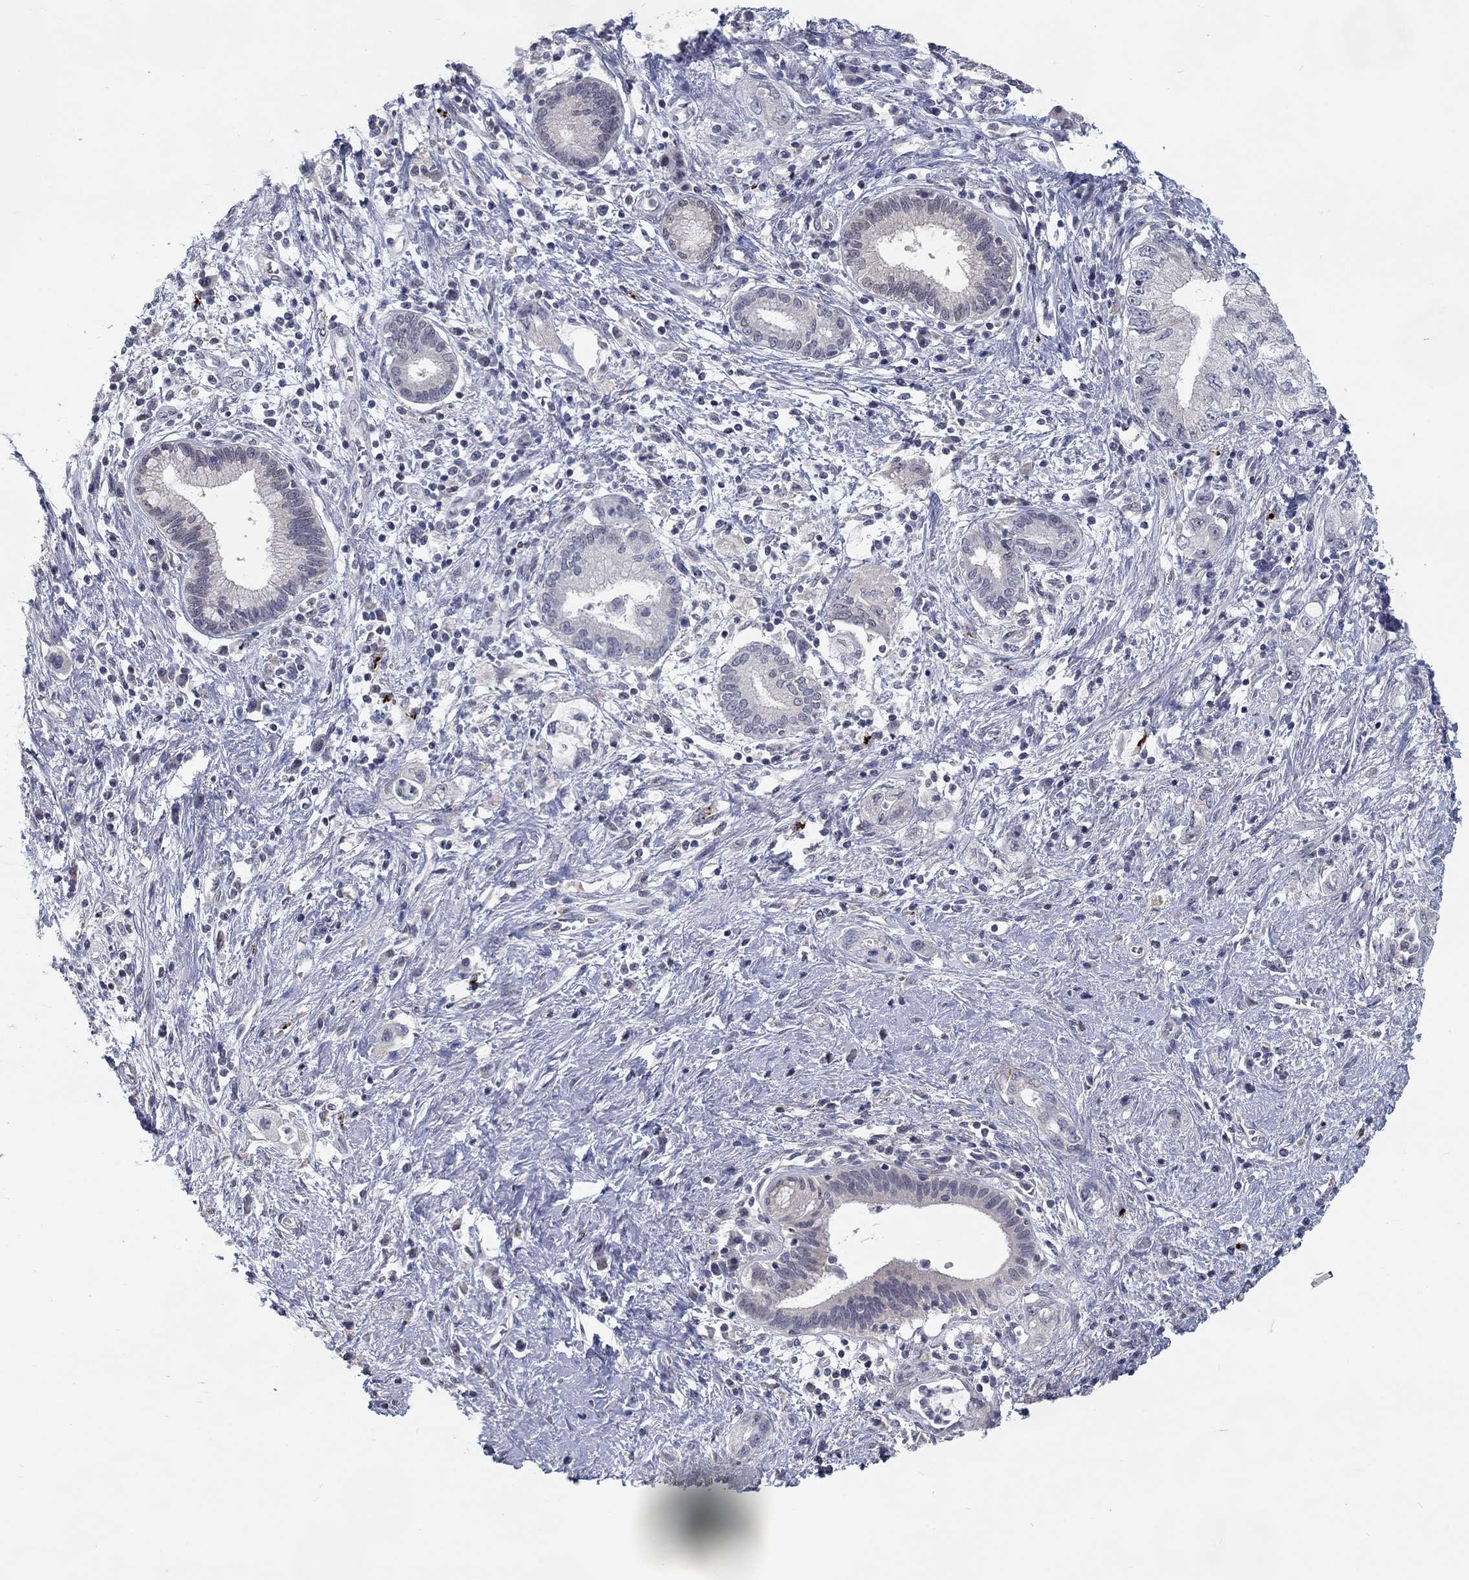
{"staining": {"intensity": "negative", "quantity": "none", "location": "none"}, "tissue": "pancreatic cancer", "cell_type": "Tumor cells", "image_type": "cancer", "snomed": [{"axis": "morphology", "description": "Adenocarcinoma, NOS"}, {"axis": "topography", "description": "Pancreas"}], "caption": "A histopathology image of human pancreatic adenocarcinoma is negative for staining in tumor cells.", "gene": "MTSS2", "patient": {"sex": "female", "age": 73}}